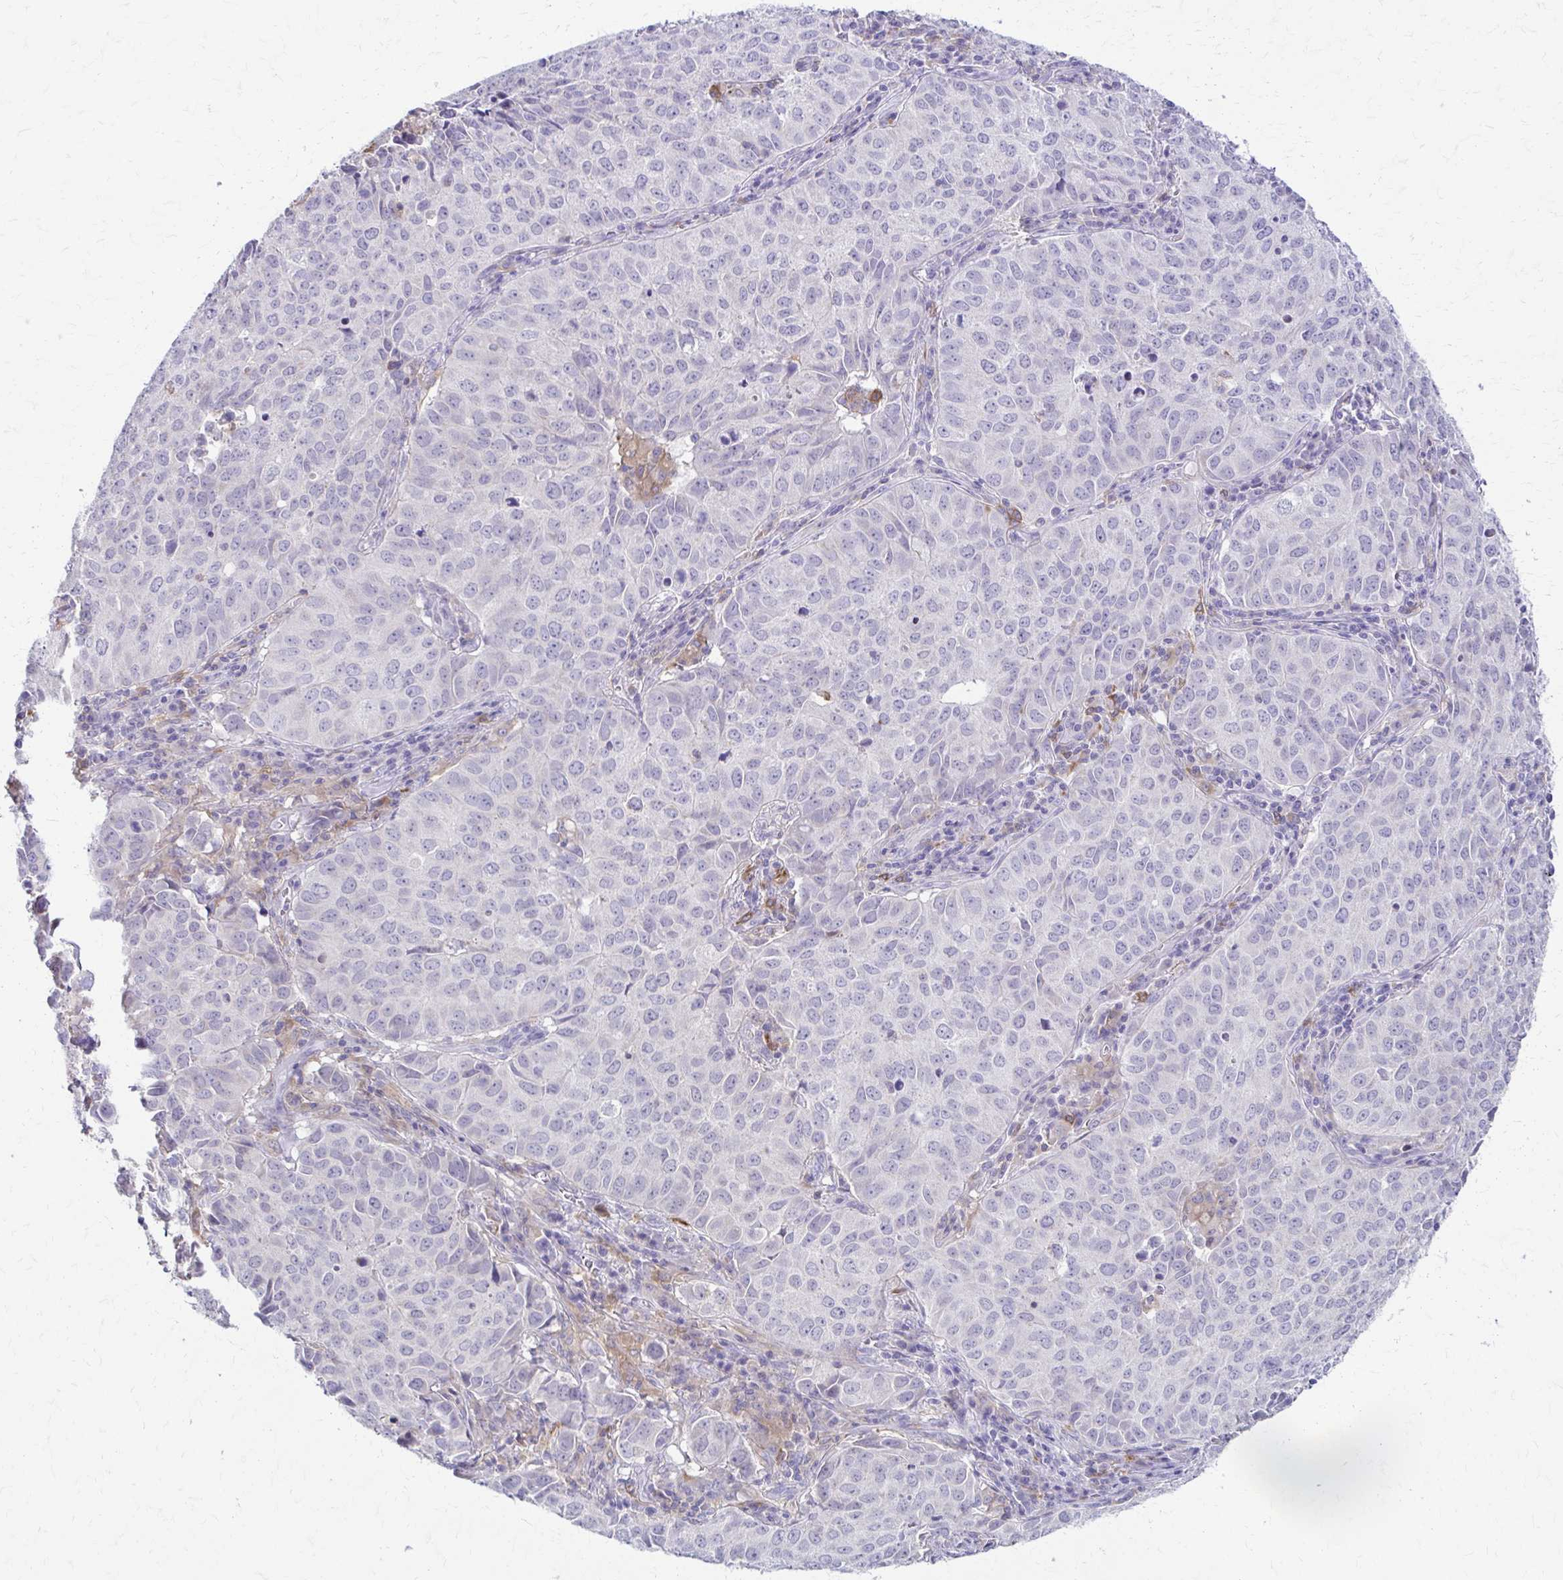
{"staining": {"intensity": "negative", "quantity": "none", "location": "none"}, "tissue": "lung cancer", "cell_type": "Tumor cells", "image_type": "cancer", "snomed": [{"axis": "morphology", "description": "Adenocarcinoma, NOS"}, {"axis": "topography", "description": "Lung"}], "caption": "Lung adenocarcinoma stained for a protein using IHC exhibits no expression tumor cells.", "gene": "PIK3AP1", "patient": {"sex": "female", "age": 50}}